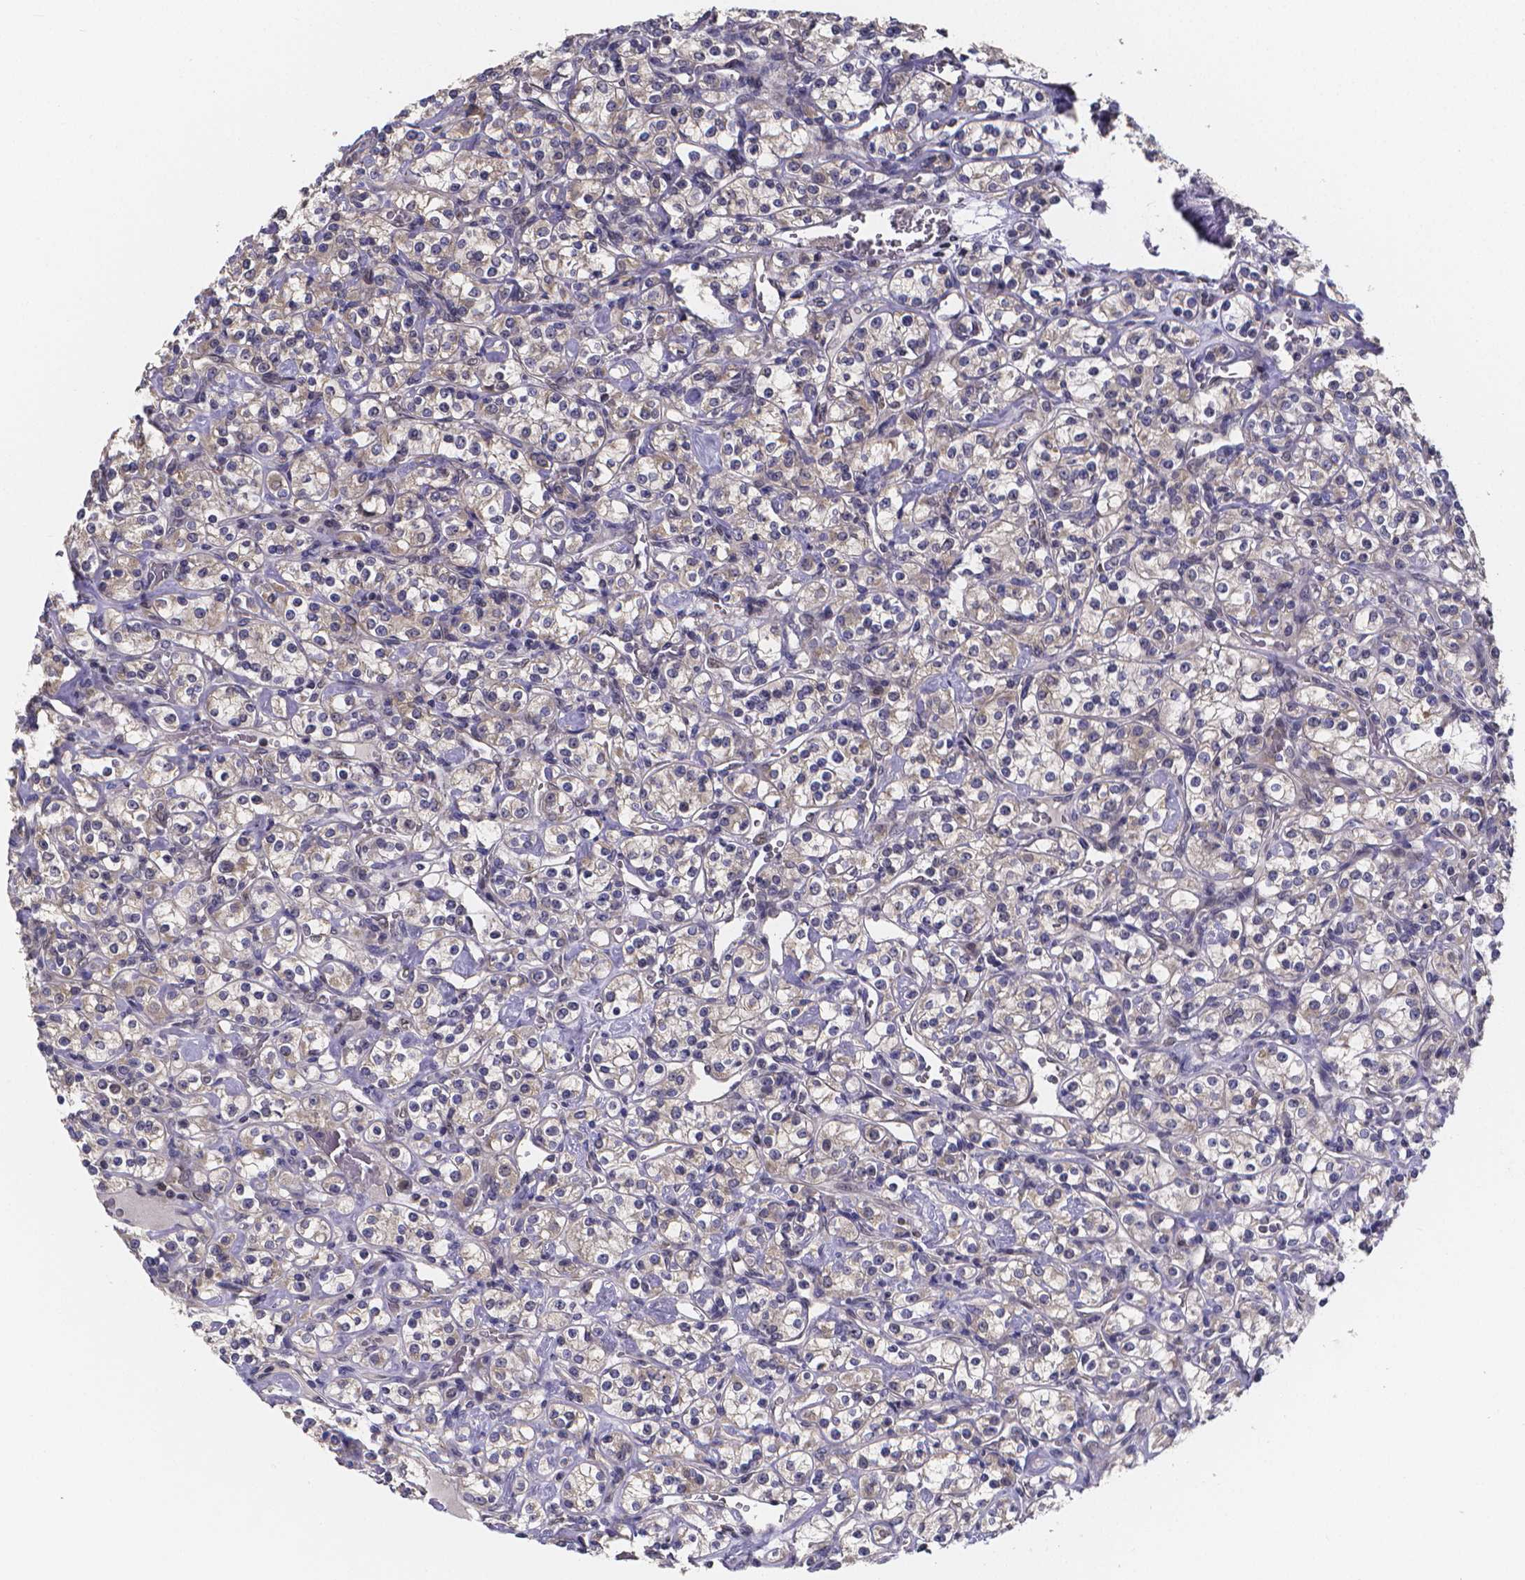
{"staining": {"intensity": "negative", "quantity": "none", "location": "none"}, "tissue": "renal cancer", "cell_type": "Tumor cells", "image_type": "cancer", "snomed": [{"axis": "morphology", "description": "Adenocarcinoma, NOS"}, {"axis": "topography", "description": "Kidney"}], "caption": "Immunohistochemistry image of neoplastic tissue: renal cancer stained with DAB (3,3'-diaminobenzidine) reveals no significant protein positivity in tumor cells.", "gene": "PAH", "patient": {"sex": "male", "age": 77}}